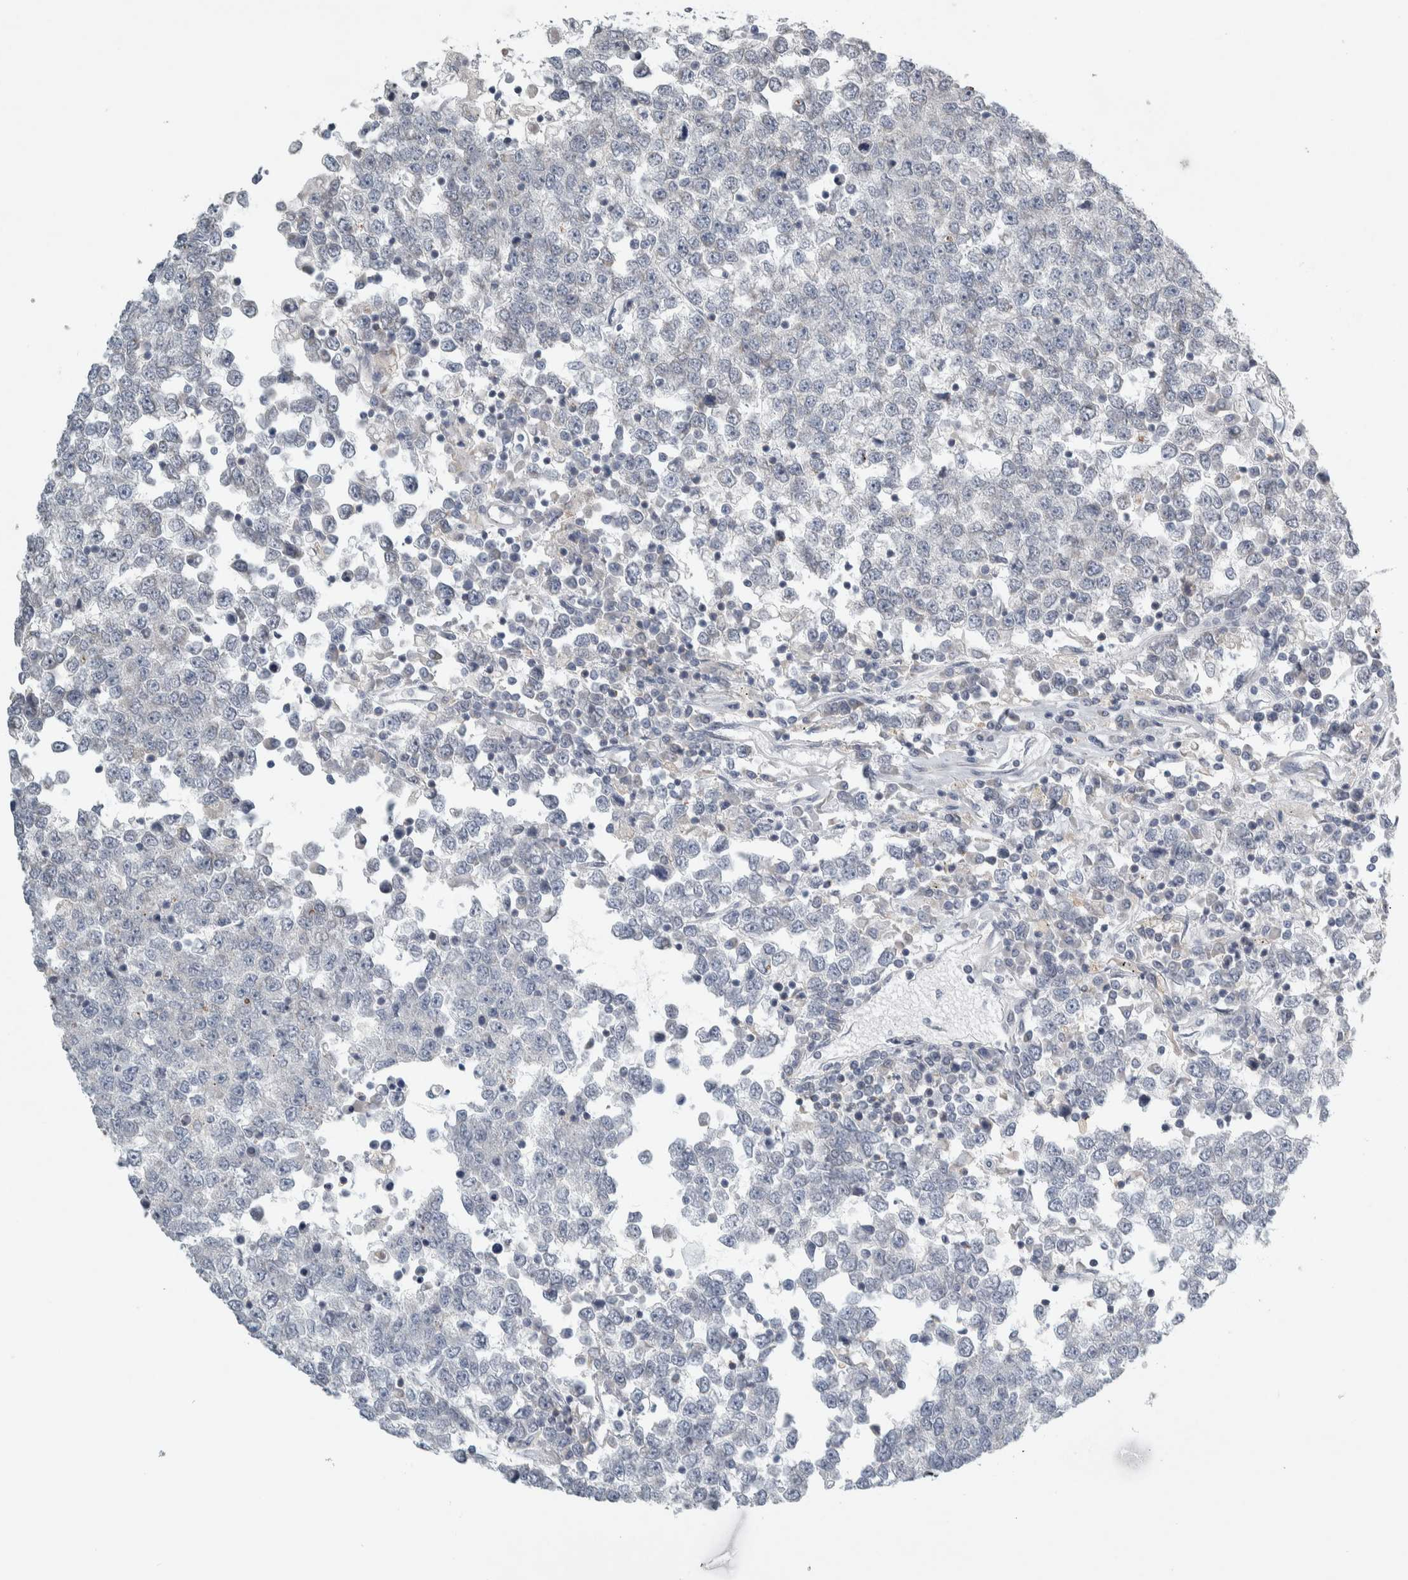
{"staining": {"intensity": "negative", "quantity": "none", "location": "none"}, "tissue": "testis cancer", "cell_type": "Tumor cells", "image_type": "cancer", "snomed": [{"axis": "morphology", "description": "Seminoma, NOS"}, {"axis": "topography", "description": "Testis"}], "caption": "This photomicrograph is of testis cancer (seminoma) stained with immunohistochemistry (IHC) to label a protein in brown with the nuclei are counter-stained blue. There is no expression in tumor cells.", "gene": "SIGMAR1", "patient": {"sex": "male", "age": 65}}